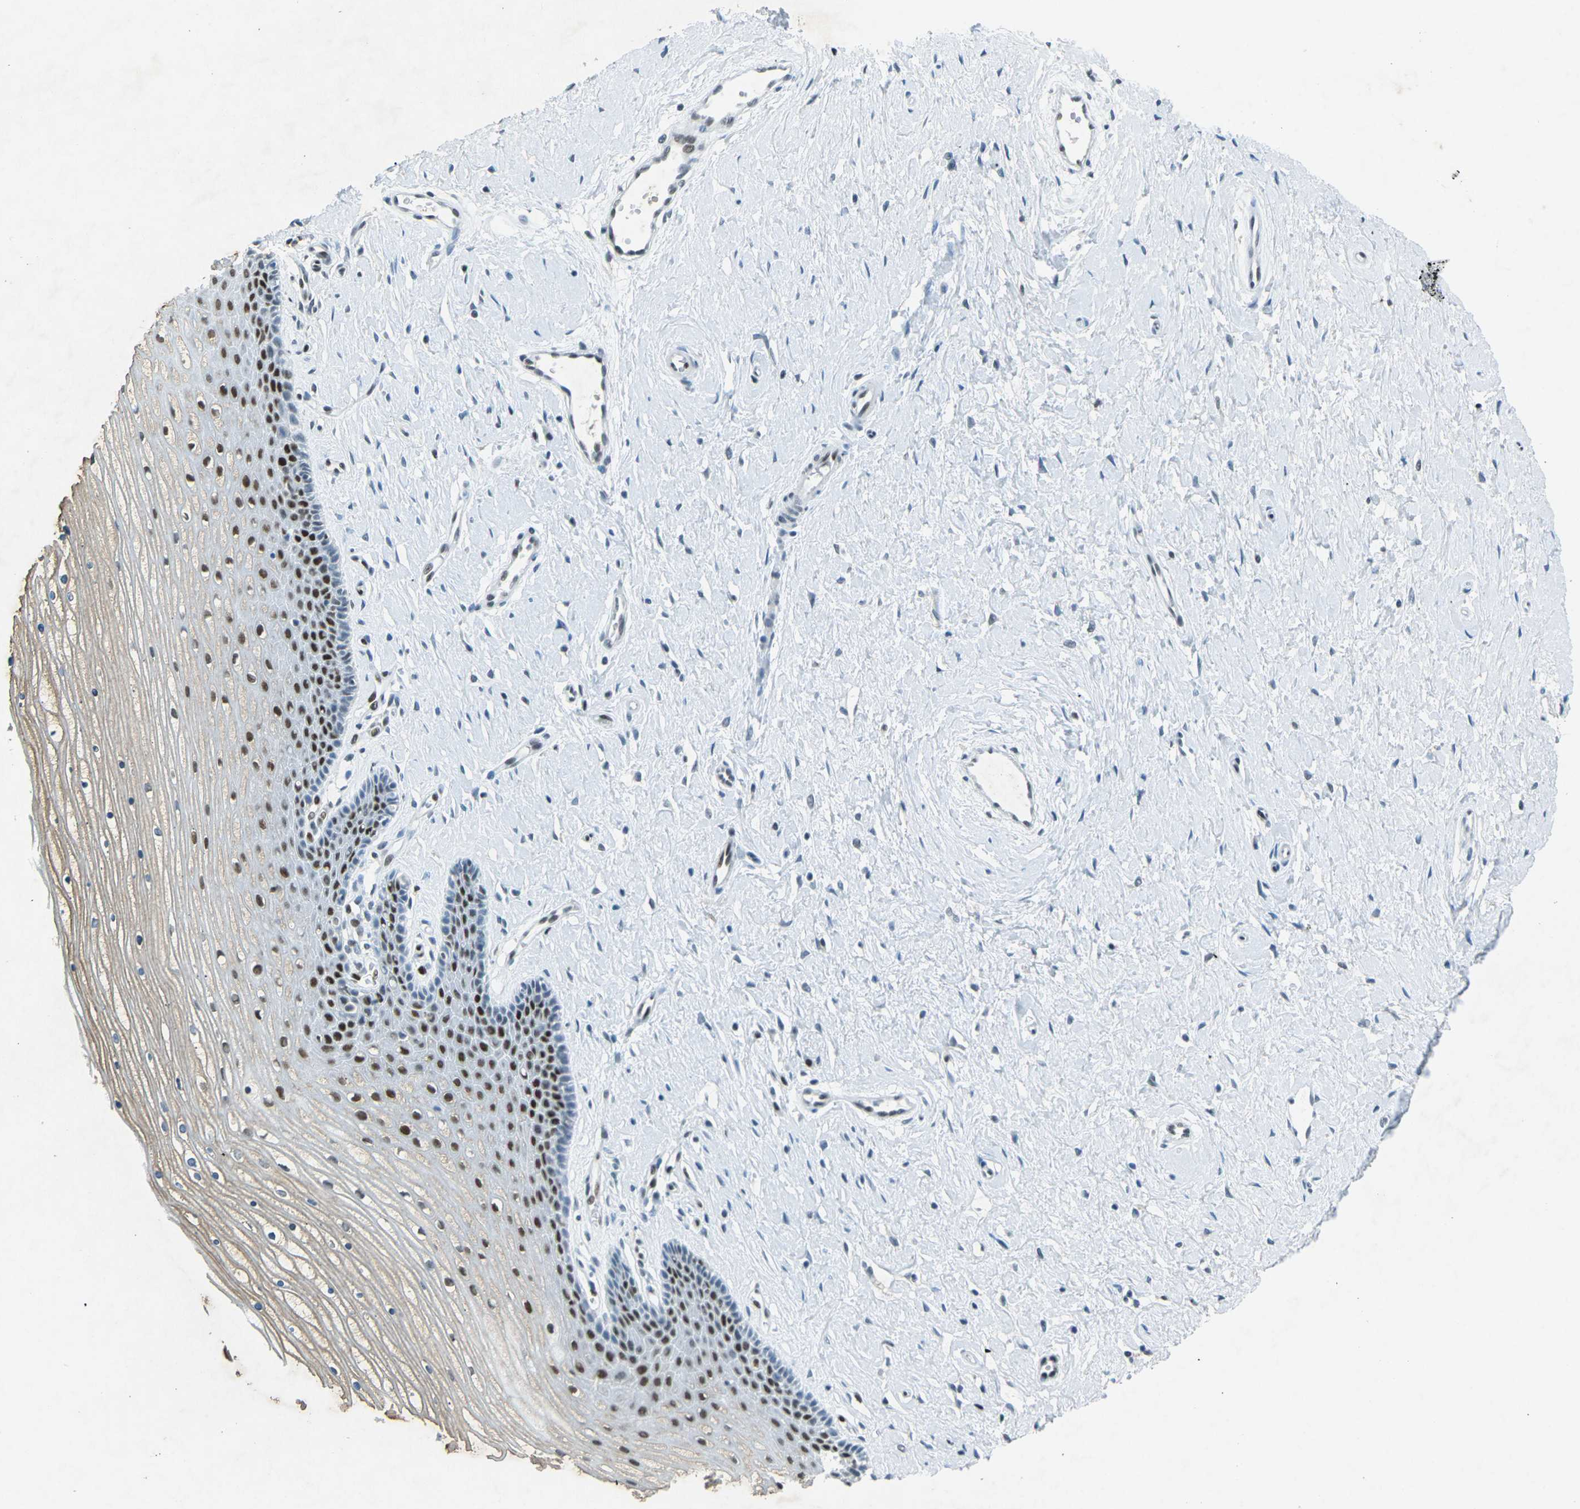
{"staining": {"intensity": "moderate", "quantity": ">75%", "location": "nuclear"}, "tissue": "cervix", "cell_type": "Glandular cells", "image_type": "normal", "snomed": [{"axis": "morphology", "description": "Normal tissue, NOS"}, {"axis": "topography", "description": "Cervix"}], "caption": "IHC of unremarkable human cervix shows medium levels of moderate nuclear positivity in about >75% of glandular cells.", "gene": "RB1", "patient": {"sex": "female", "age": 39}}